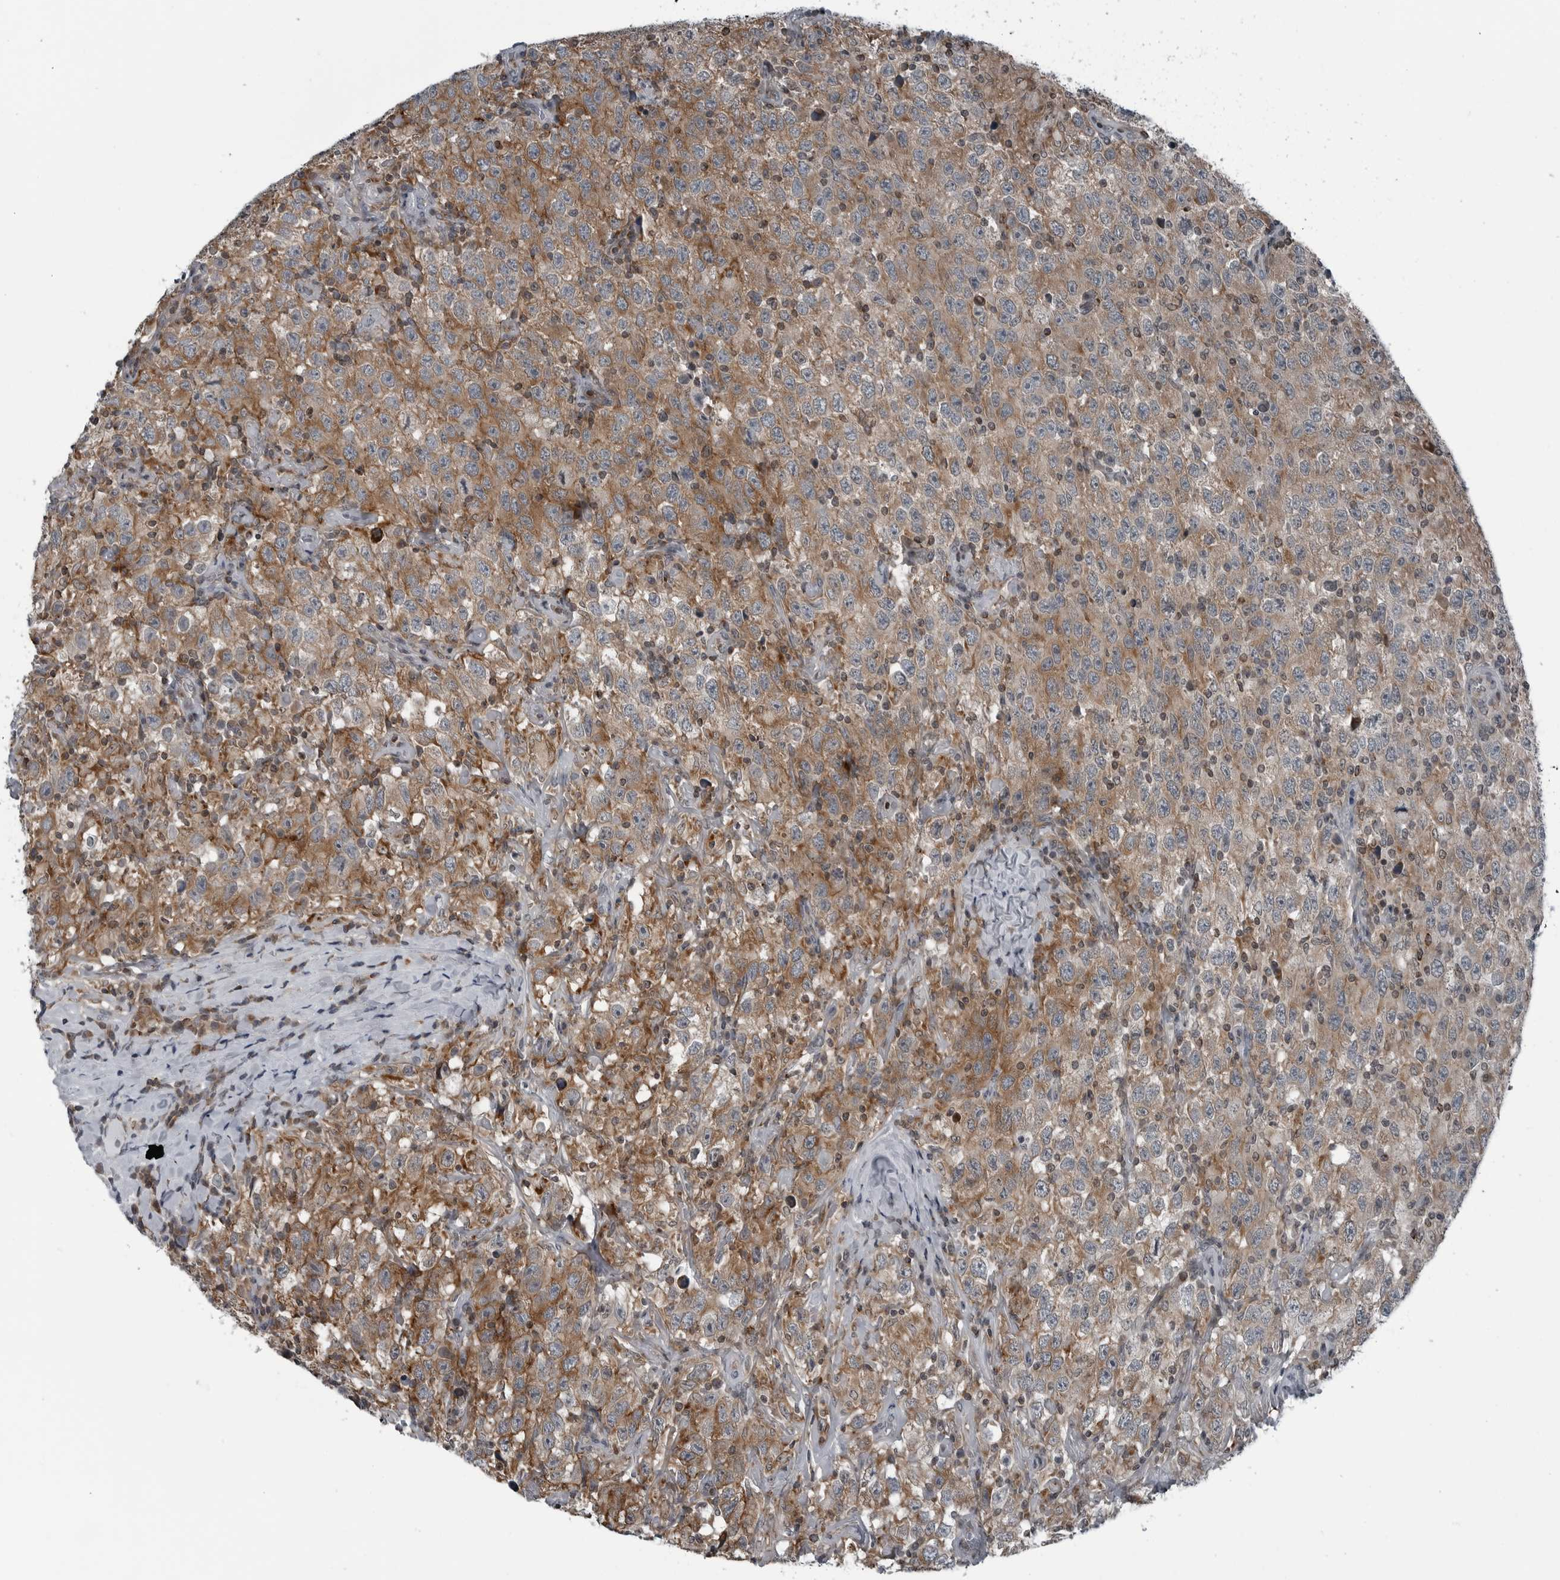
{"staining": {"intensity": "moderate", "quantity": ">75%", "location": "cytoplasmic/membranous"}, "tissue": "testis cancer", "cell_type": "Tumor cells", "image_type": "cancer", "snomed": [{"axis": "morphology", "description": "Seminoma, NOS"}, {"axis": "topography", "description": "Testis"}], "caption": "Testis seminoma tissue displays moderate cytoplasmic/membranous positivity in about >75% of tumor cells, visualized by immunohistochemistry.", "gene": "GAK", "patient": {"sex": "male", "age": 41}}